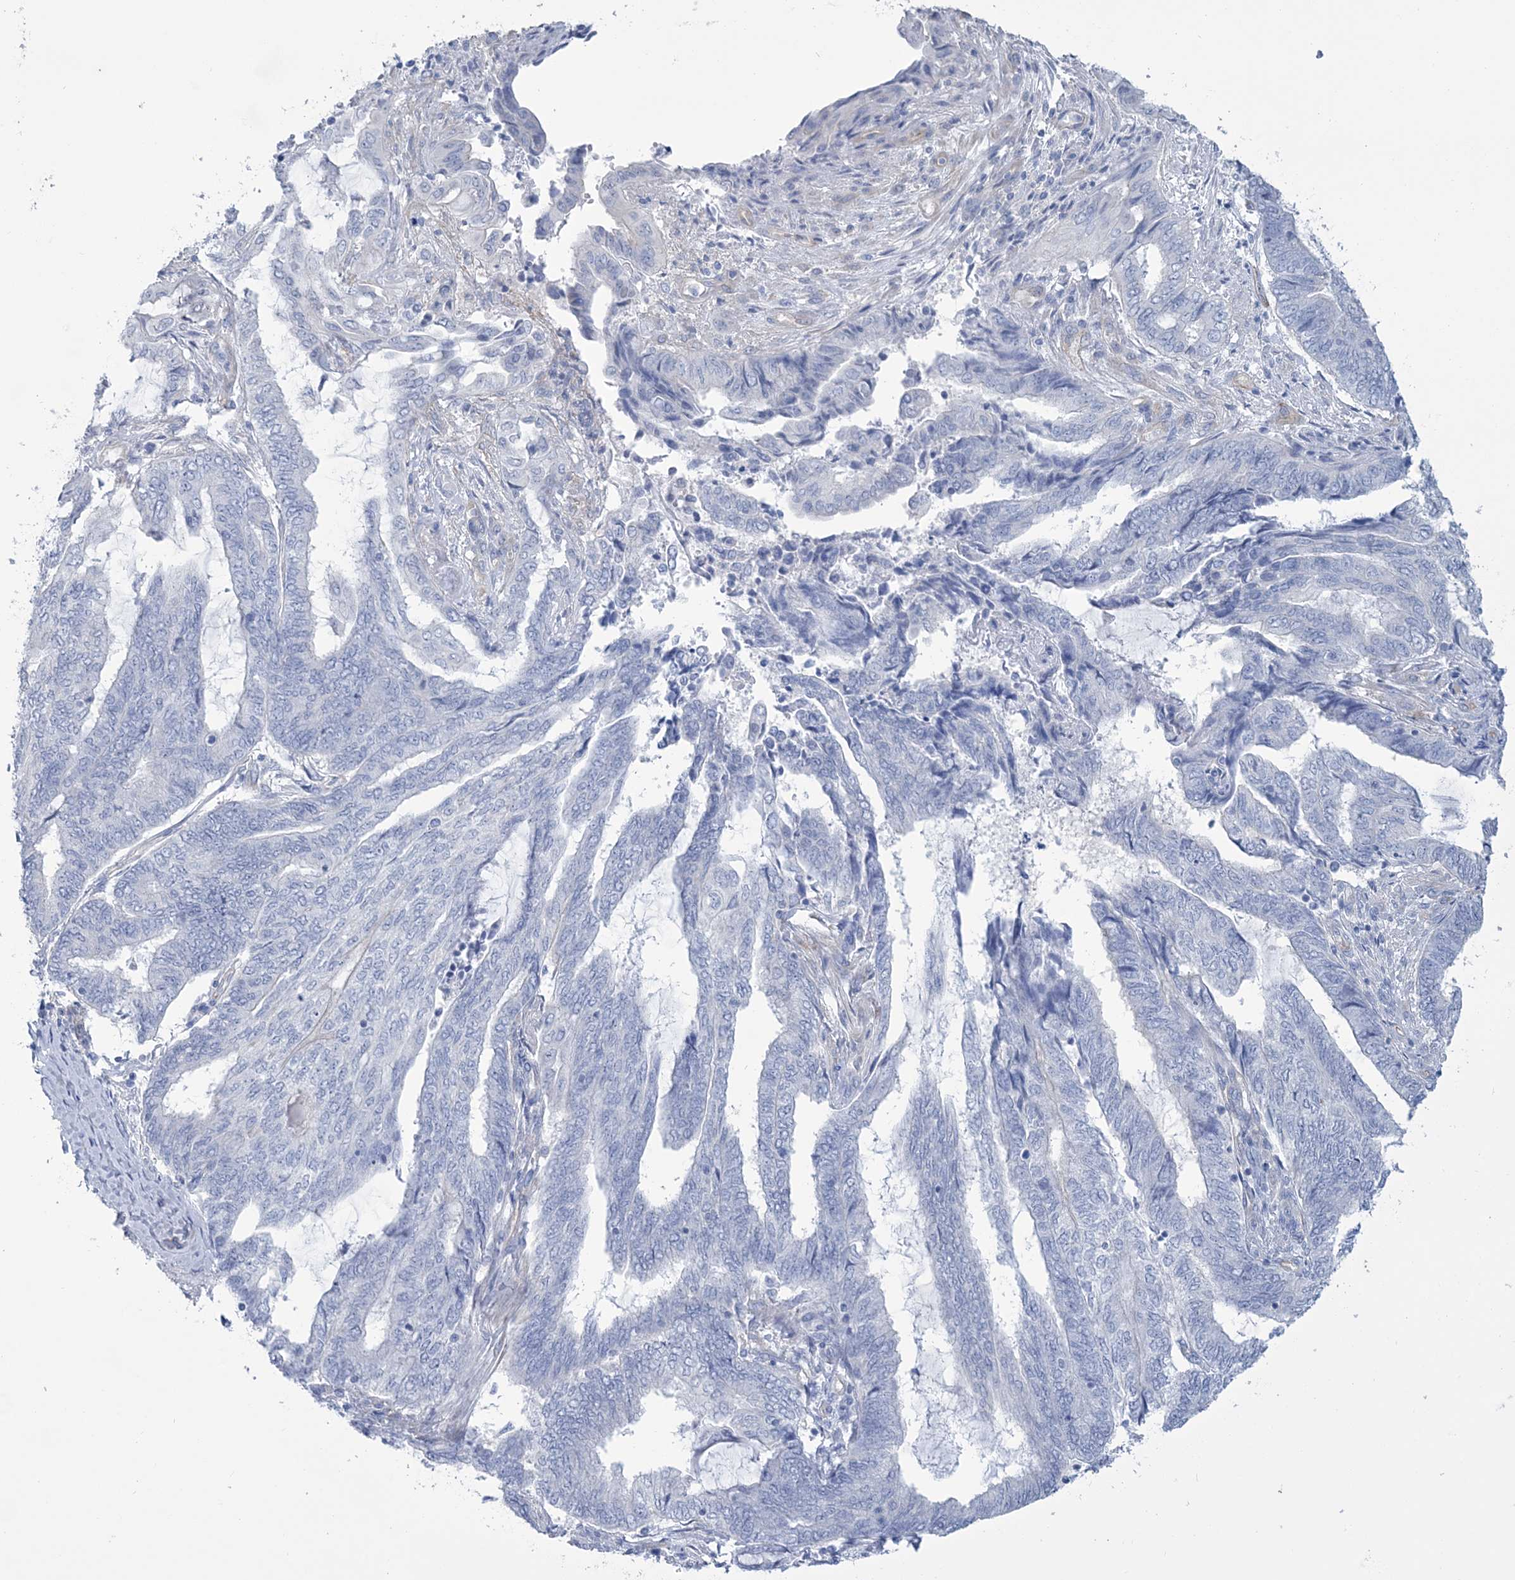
{"staining": {"intensity": "negative", "quantity": "none", "location": "none"}, "tissue": "endometrial cancer", "cell_type": "Tumor cells", "image_type": "cancer", "snomed": [{"axis": "morphology", "description": "Adenocarcinoma, NOS"}, {"axis": "topography", "description": "Uterus"}, {"axis": "topography", "description": "Endometrium"}], "caption": "A high-resolution image shows immunohistochemistry (IHC) staining of endometrial cancer, which demonstrates no significant expression in tumor cells. (Immunohistochemistry (ihc), brightfield microscopy, high magnification).", "gene": "RAB11FIP5", "patient": {"sex": "female", "age": 70}}